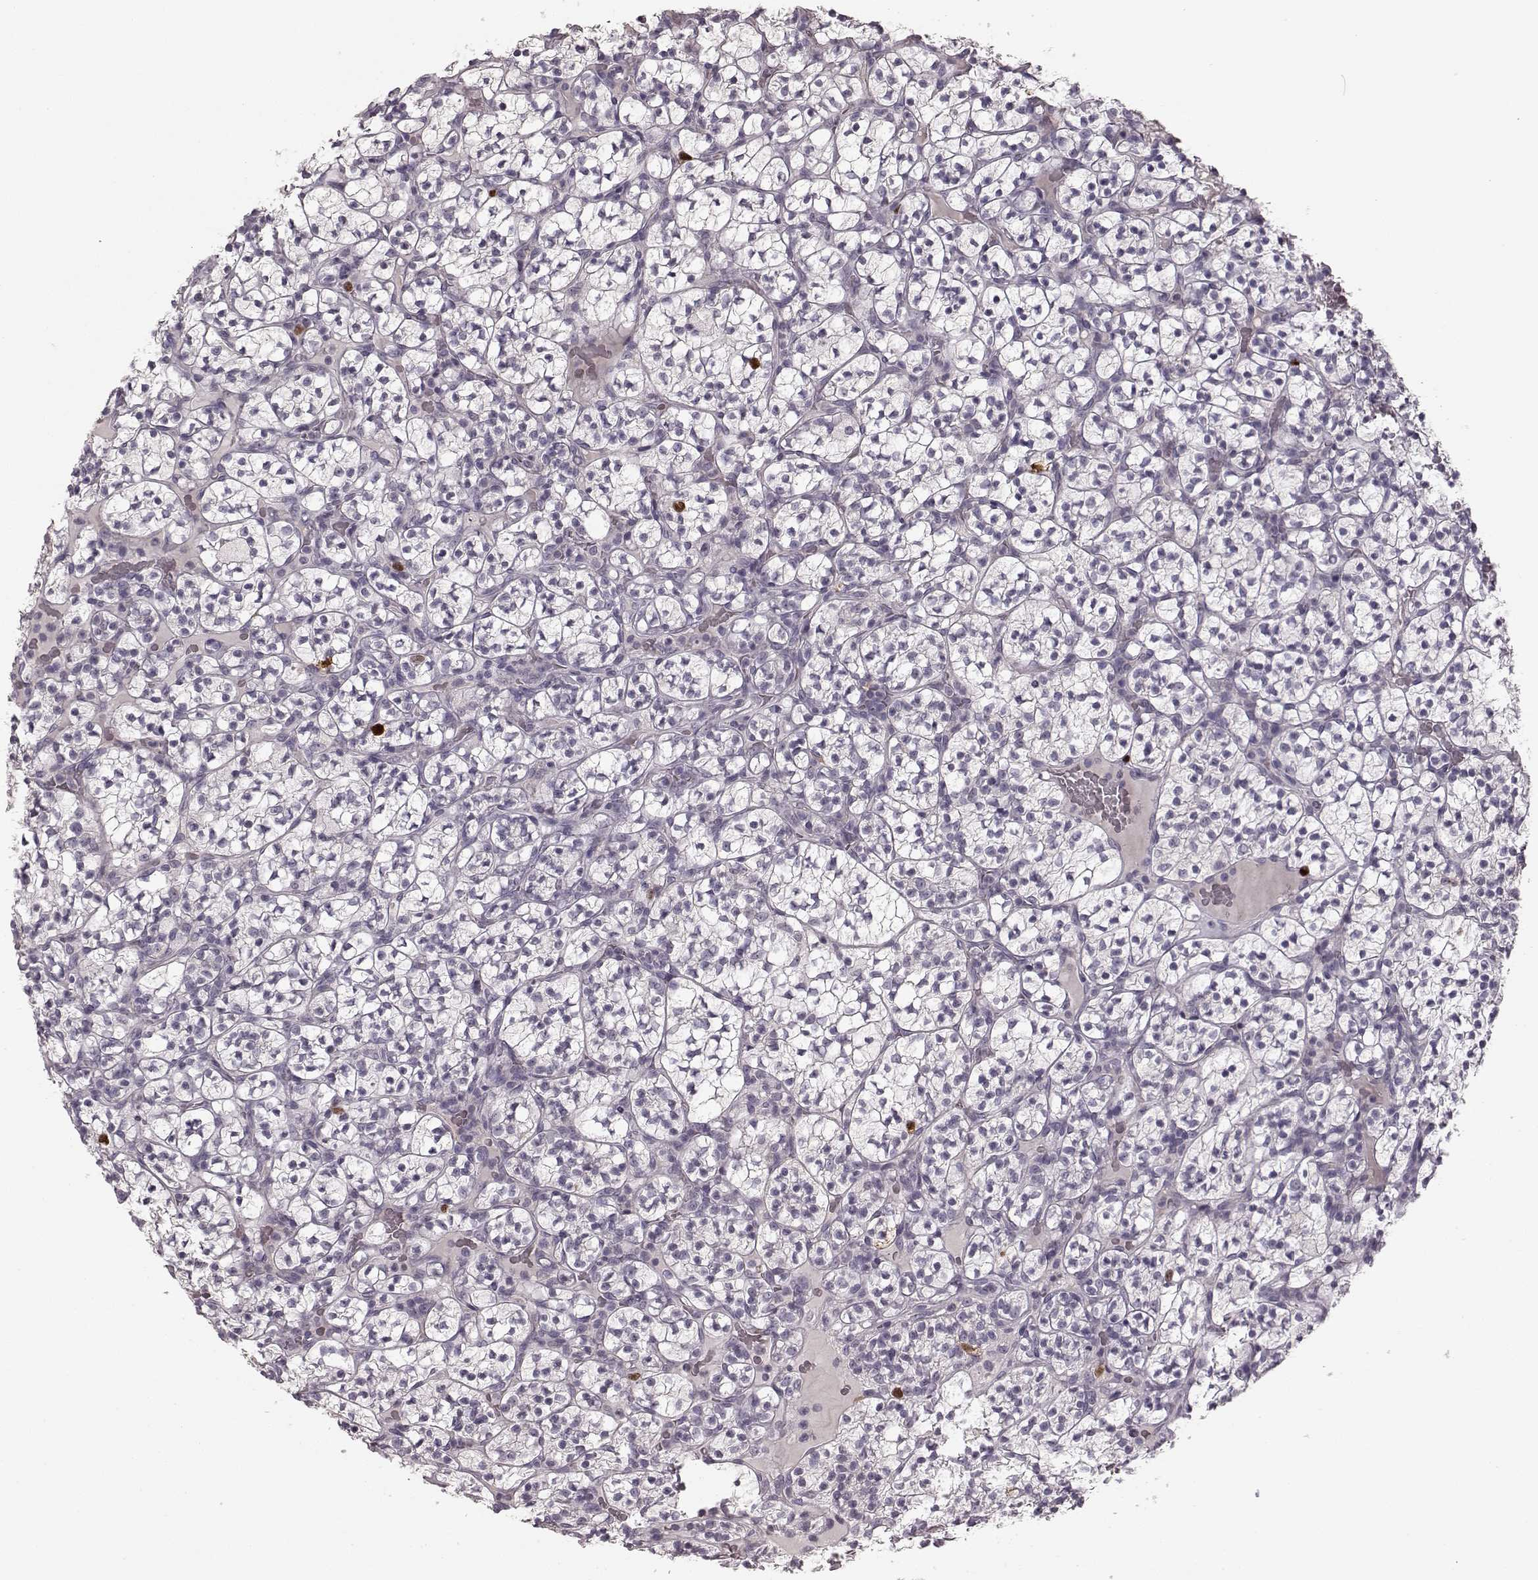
{"staining": {"intensity": "strong", "quantity": "<25%", "location": "nuclear"}, "tissue": "renal cancer", "cell_type": "Tumor cells", "image_type": "cancer", "snomed": [{"axis": "morphology", "description": "Adenocarcinoma, NOS"}, {"axis": "topography", "description": "Kidney"}], "caption": "A micrograph showing strong nuclear positivity in about <25% of tumor cells in renal cancer, as visualized by brown immunohistochemical staining.", "gene": "CCNA2", "patient": {"sex": "female", "age": 89}}